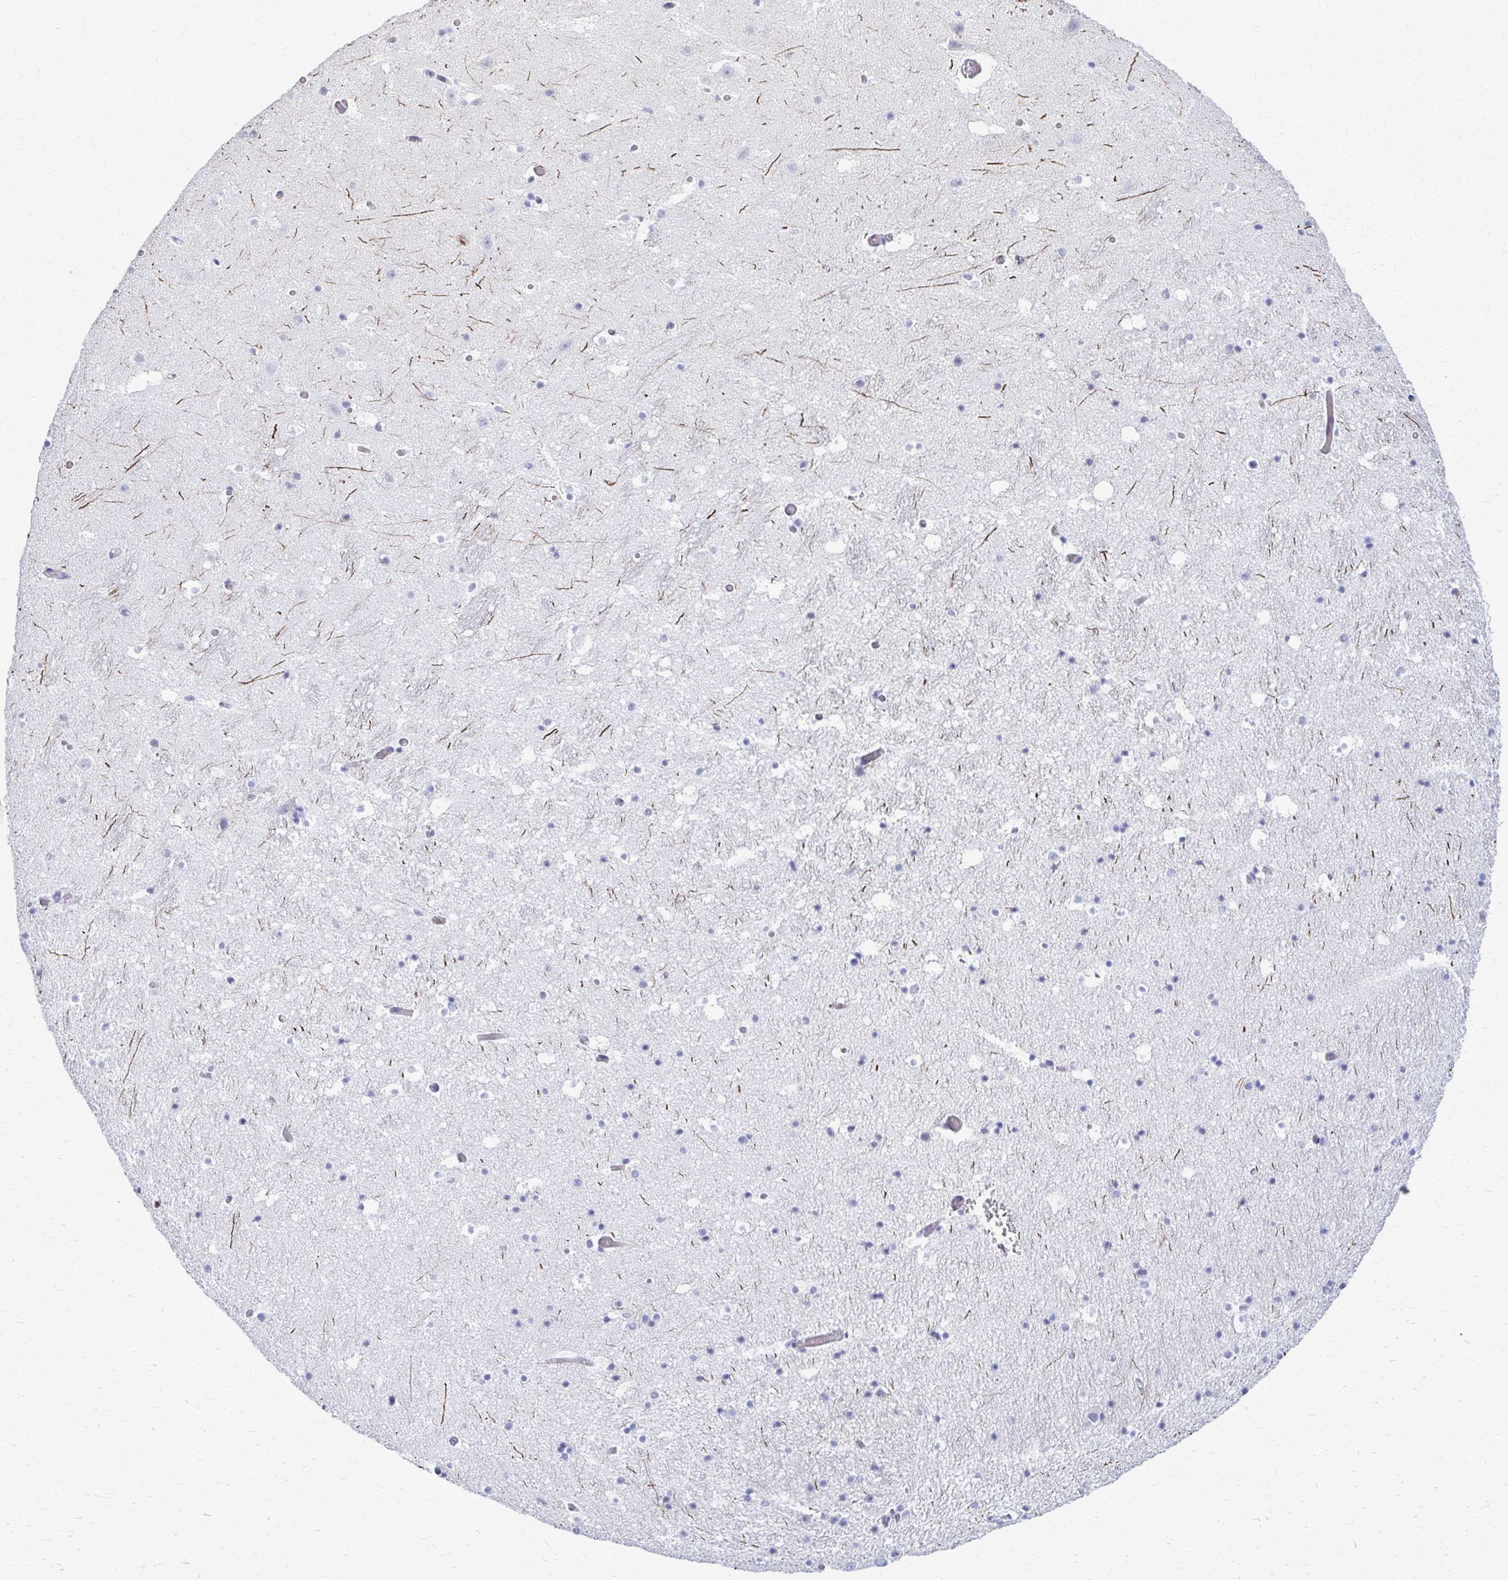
{"staining": {"intensity": "negative", "quantity": "none", "location": "none"}, "tissue": "hippocampus", "cell_type": "Glial cells", "image_type": "normal", "snomed": [{"axis": "morphology", "description": "Normal tissue, NOS"}, {"axis": "topography", "description": "Hippocampus"}], "caption": "Micrograph shows no protein staining in glial cells of normal hippocampus.", "gene": "PEDS1", "patient": {"sex": "male", "age": 26}}